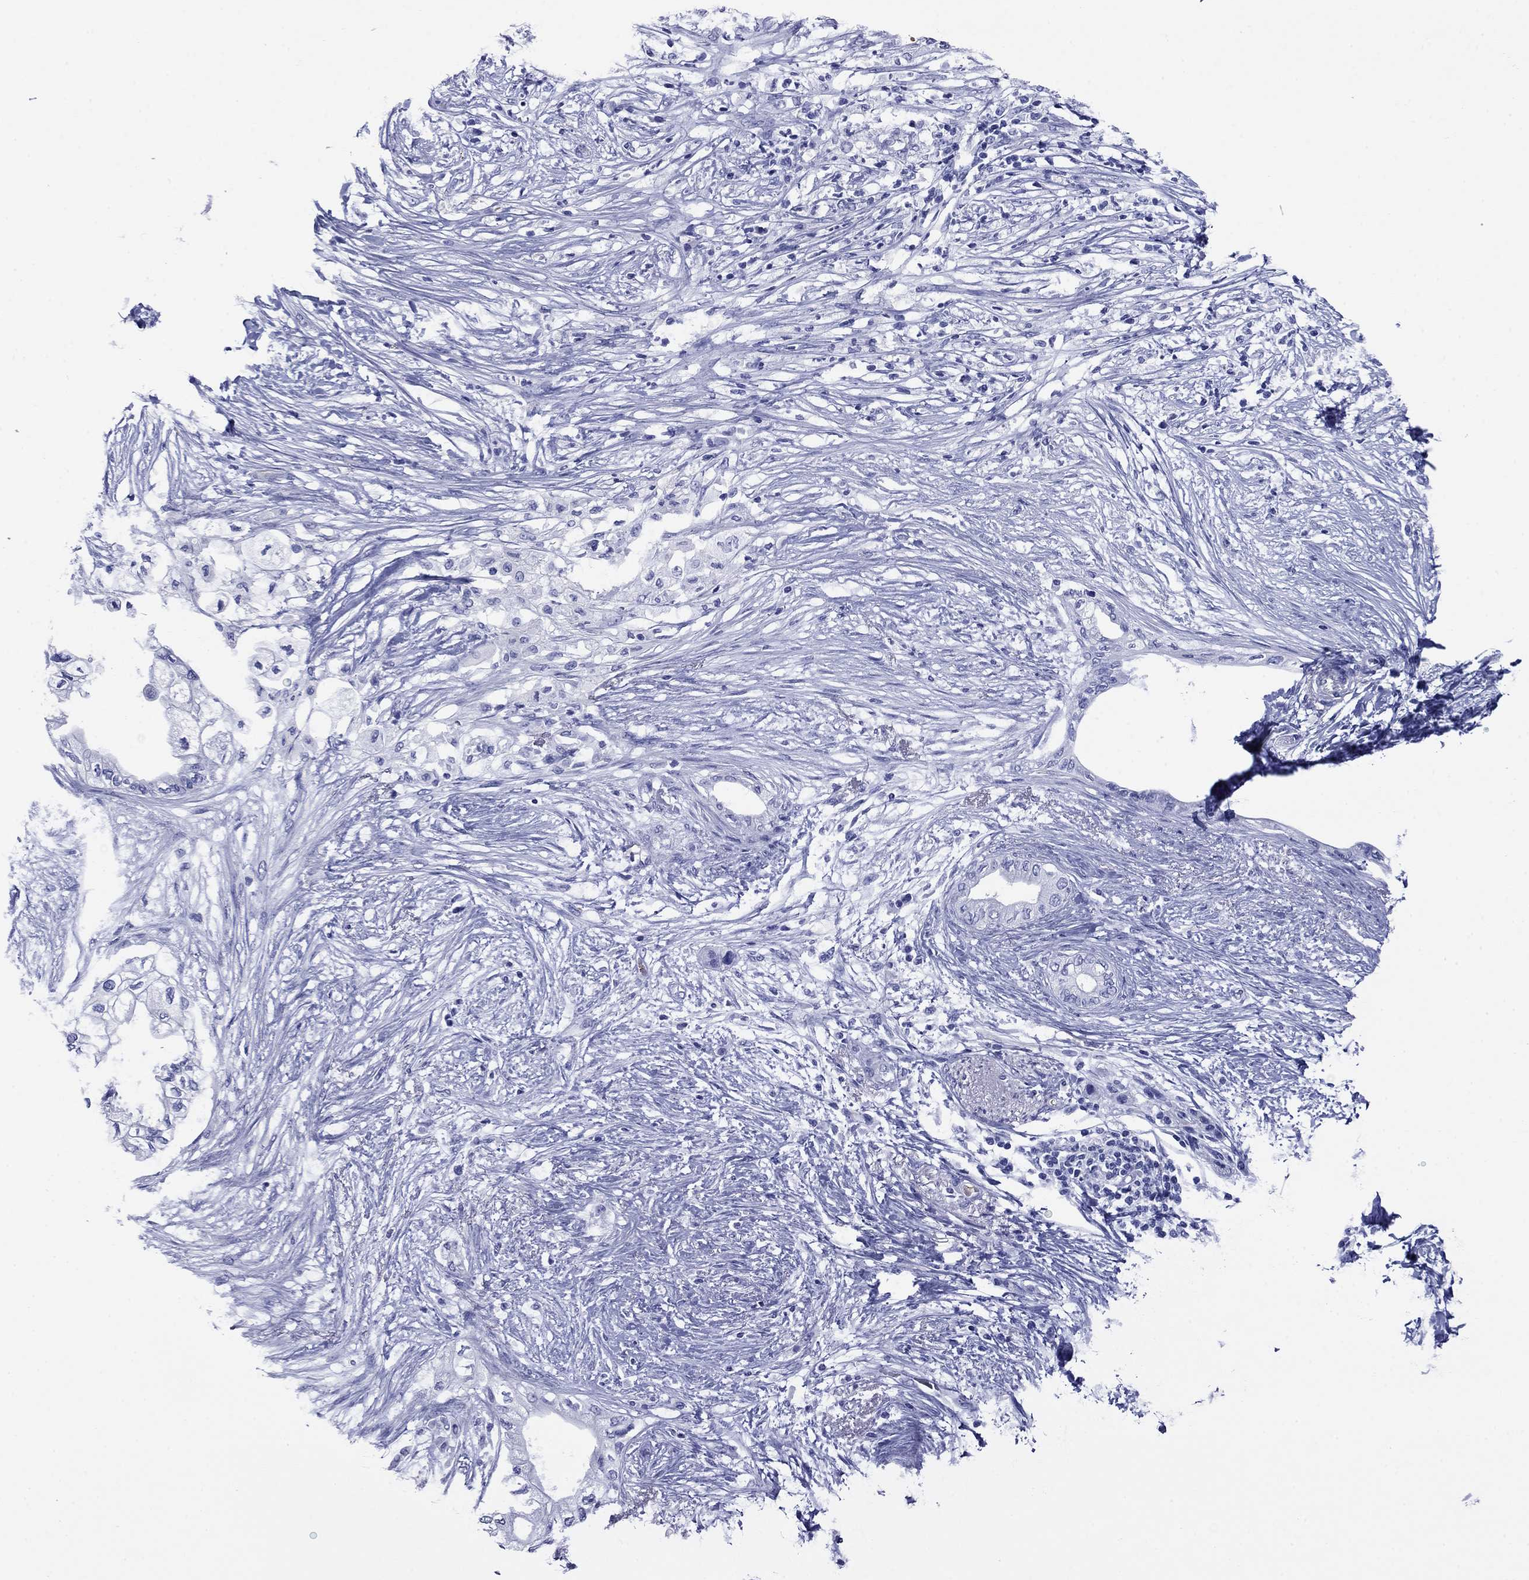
{"staining": {"intensity": "negative", "quantity": "none", "location": "none"}, "tissue": "pancreatic cancer", "cell_type": "Tumor cells", "image_type": "cancer", "snomed": [{"axis": "morphology", "description": "Normal tissue, NOS"}, {"axis": "morphology", "description": "Adenocarcinoma, NOS"}, {"axis": "topography", "description": "Pancreas"}, {"axis": "topography", "description": "Duodenum"}], "caption": "This histopathology image is of pancreatic cancer (adenocarcinoma) stained with IHC to label a protein in brown with the nuclei are counter-stained blue. There is no positivity in tumor cells.", "gene": "ROM1", "patient": {"sex": "female", "age": 60}}